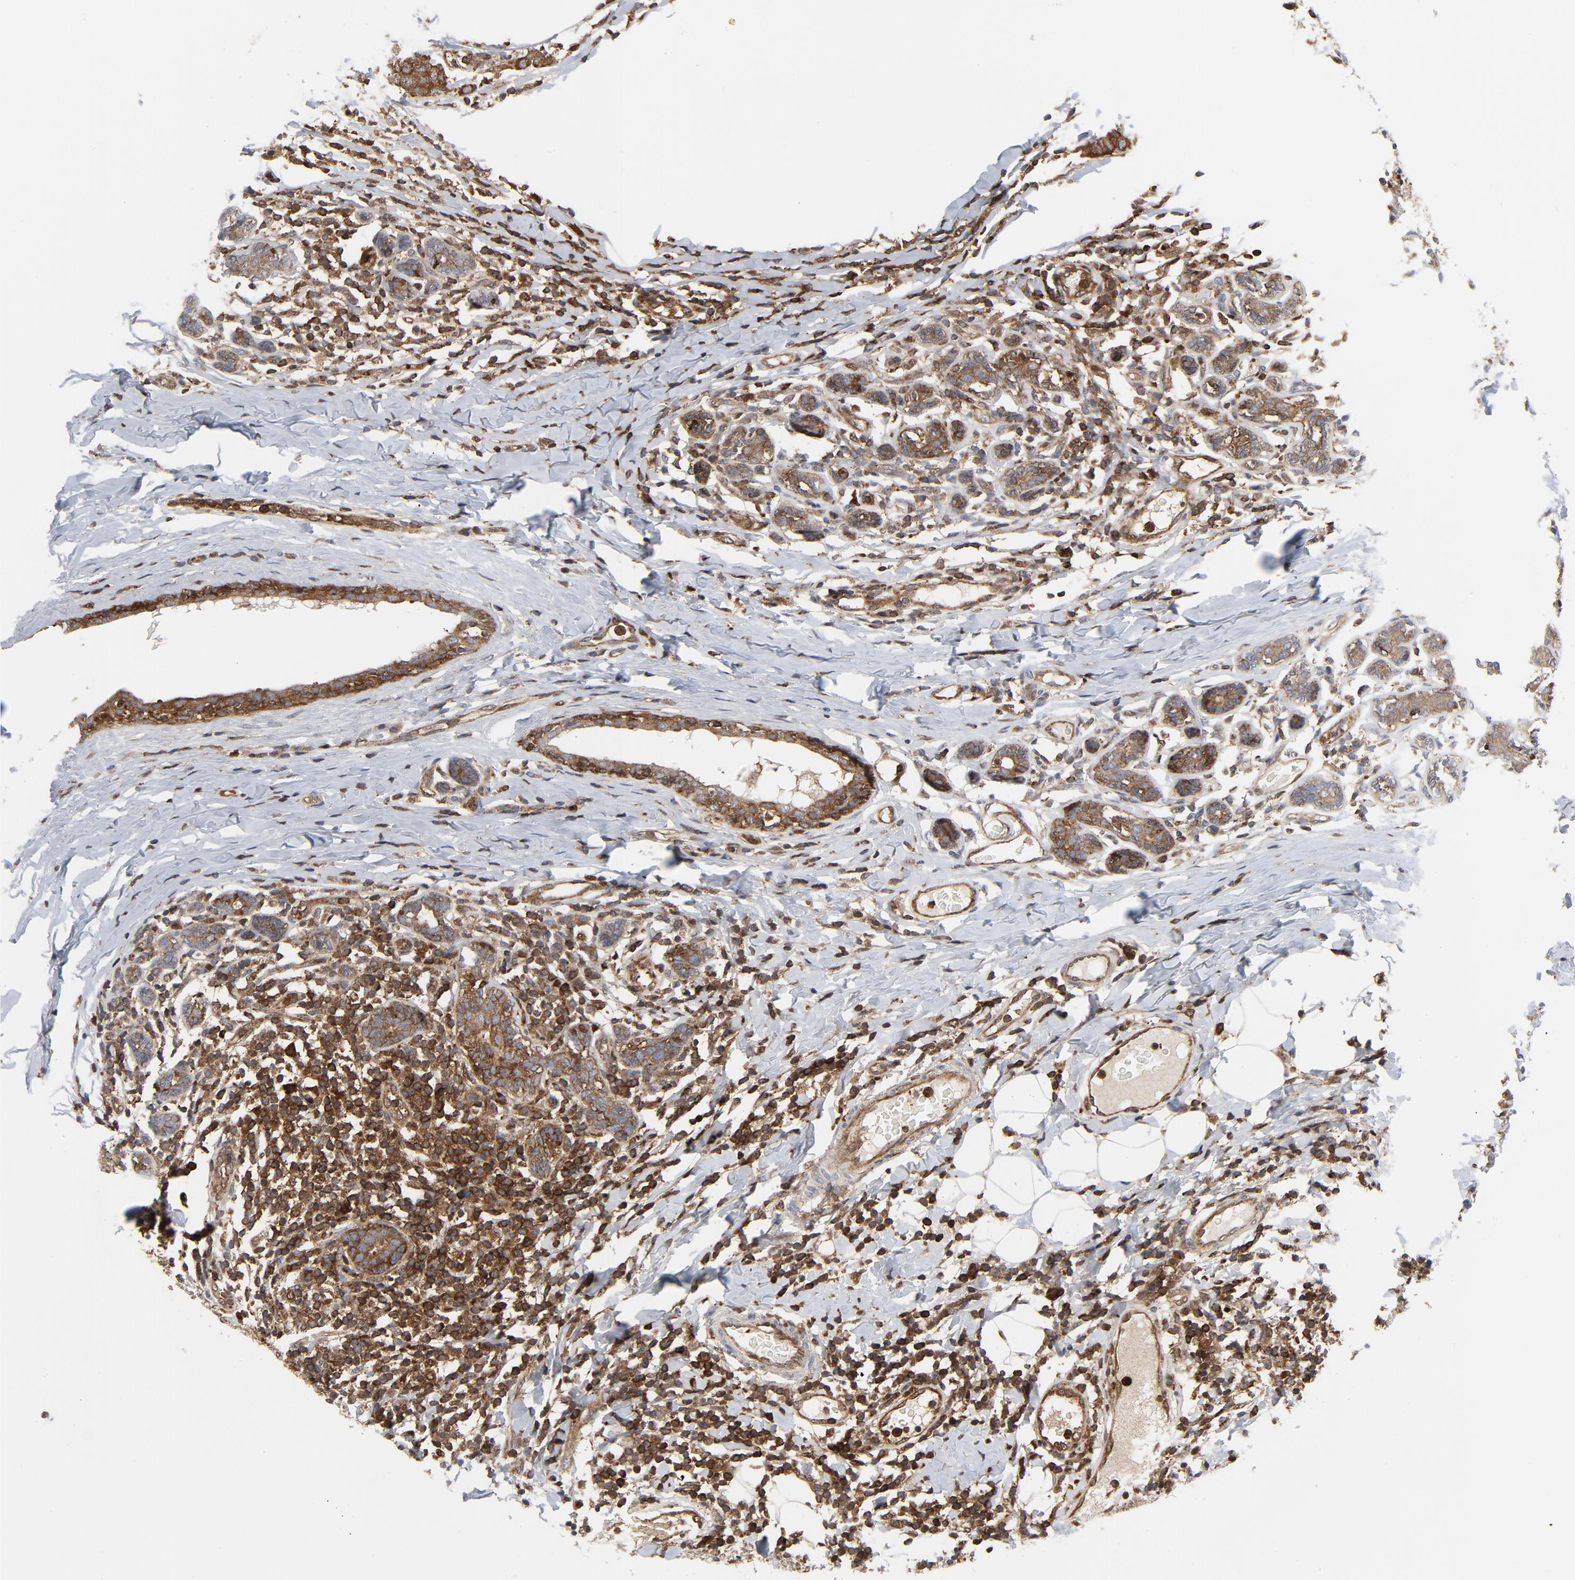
{"staining": {"intensity": "moderate", "quantity": ">75%", "location": "cytoplasmic/membranous"}, "tissue": "breast cancer", "cell_type": "Tumor cells", "image_type": "cancer", "snomed": [{"axis": "morphology", "description": "Duct carcinoma"}, {"axis": "topography", "description": "Breast"}], "caption": "Invasive ductal carcinoma (breast) tissue demonstrates moderate cytoplasmic/membranous positivity in approximately >75% of tumor cells", "gene": "YES1", "patient": {"sex": "female", "age": 40}}